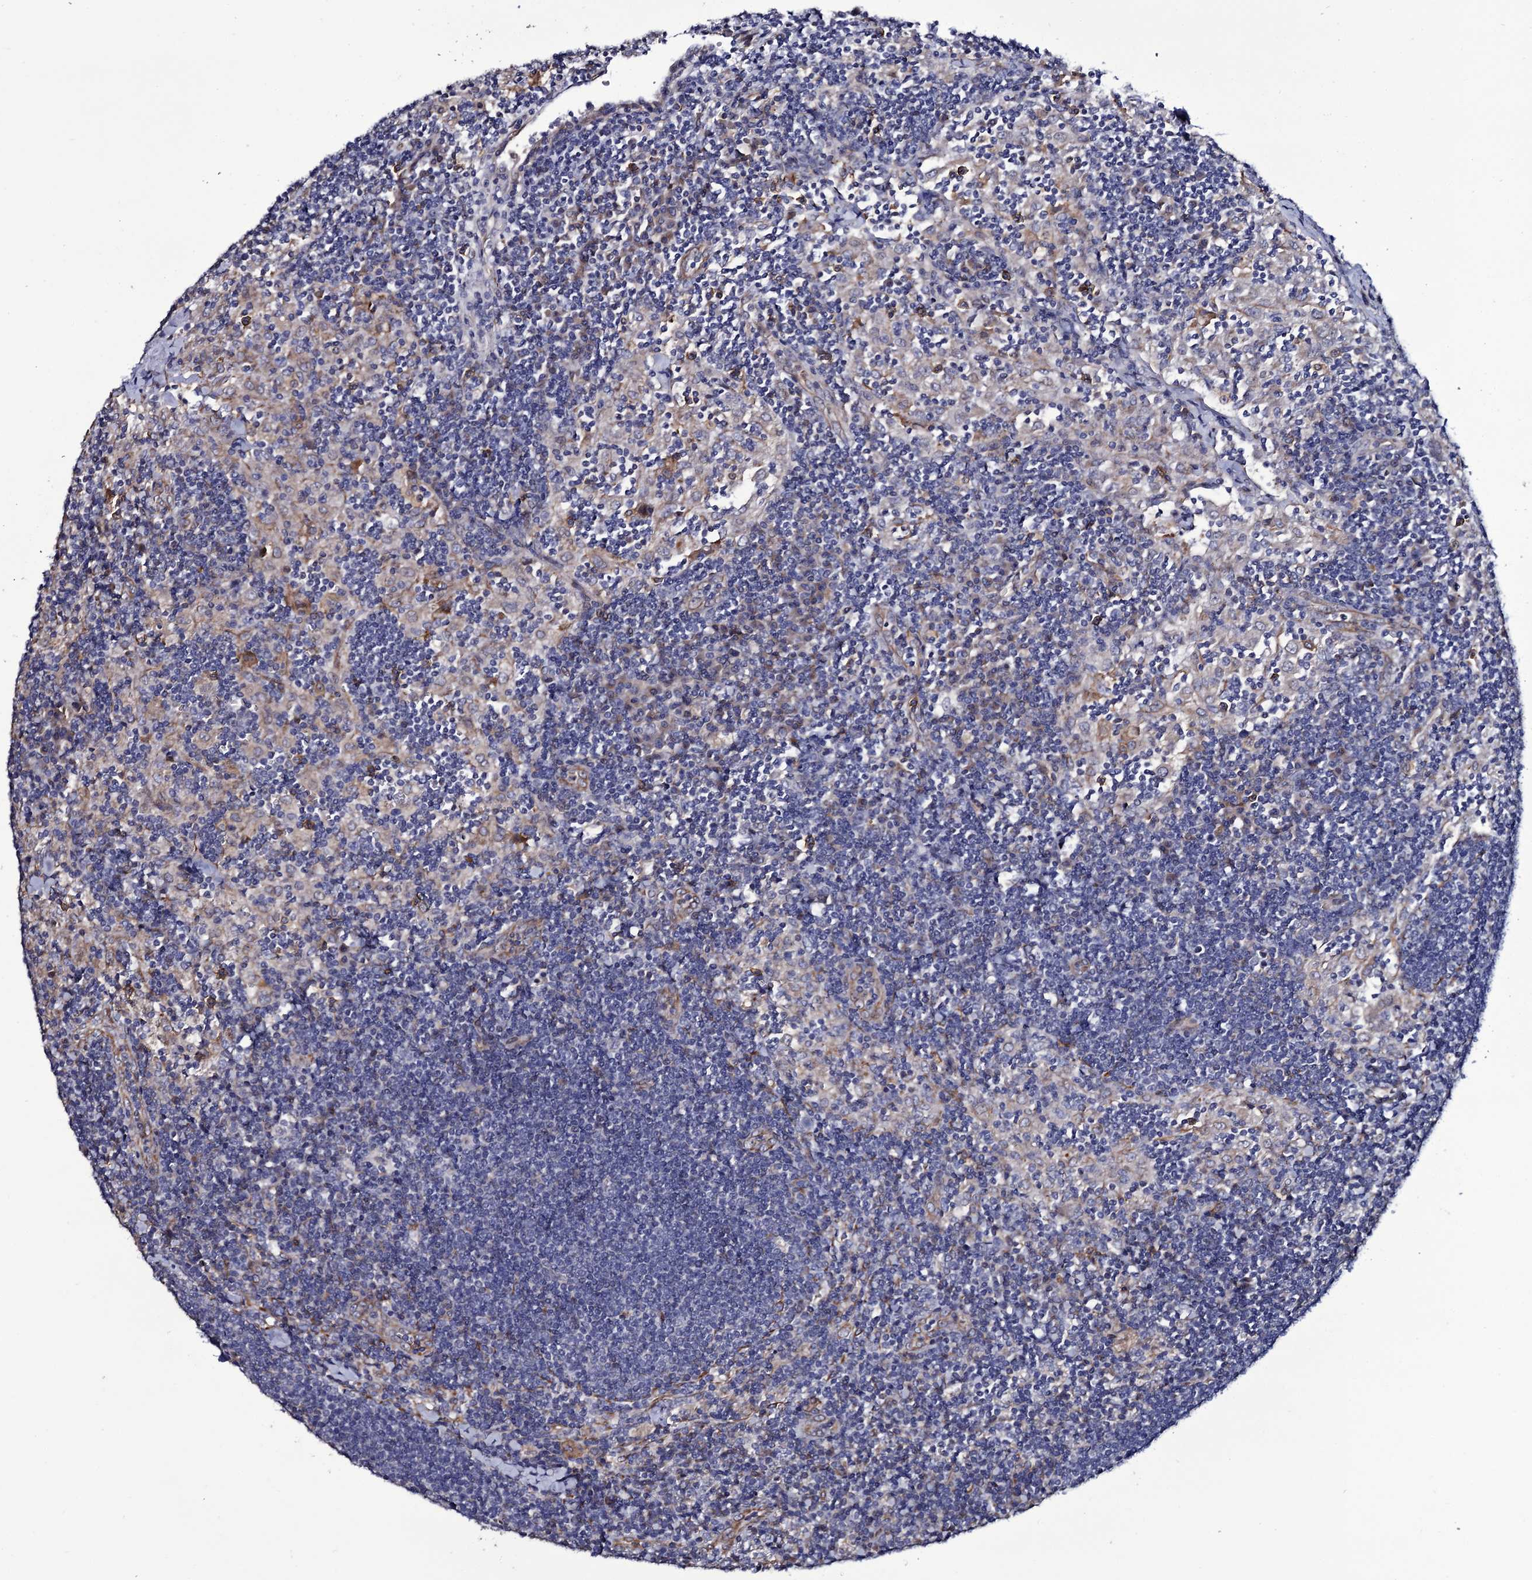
{"staining": {"intensity": "negative", "quantity": "none", "location": "none"}, "tissue": "lymph node", "cell_type": "Germinal center cells", "image_type": "normal", "snomed": [{"axis": "morphology", "description": "Normal tissue, NOS"}, {"axis": "topography", "description": "Lymph node"}], "caption": "Germinal center cells show no significant protein staining in unremarkable lymph node. (Immunohistochemistry (ihc), brightfield microscopy, high magnification).", "gene": "TTC23", "patient": {"sex": "male", "age": 24}}